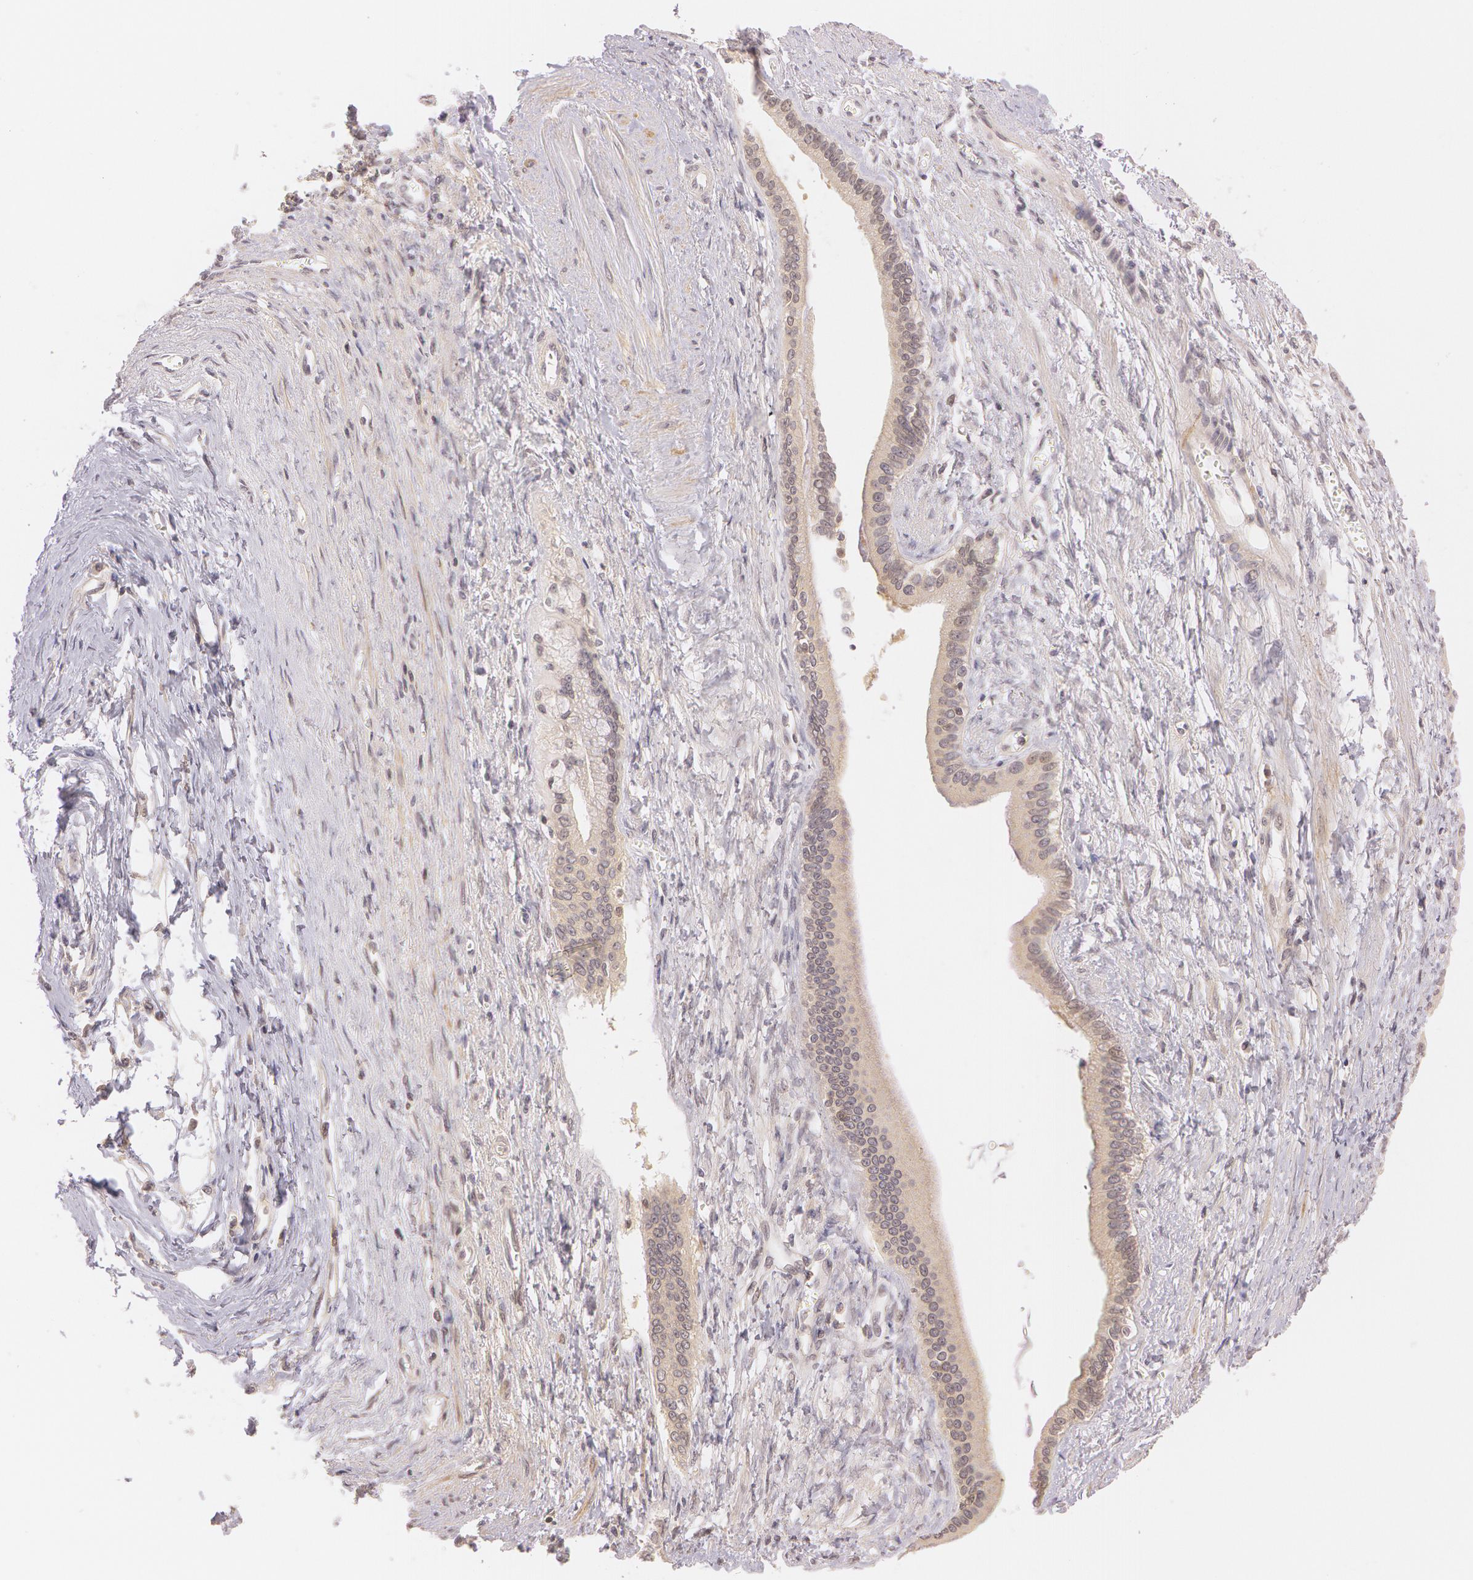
{"staining": {"intensity": "weak", "quantity": ">75%", "location": "cytoplasmic/membranous"}, "tissue": "liver cancer", "cell_type": "Tumor cells", "image_type": "cancer", "snomed": [{"axis": "morphology", "description": "Cholangiocarcinoma"}, {"axis": "topography", "description": "Liver"}], "caption": "Immunohistochemistry (IHC) of human liver cholangiocarcinoma shows low levels of weak cytoplasmic/membranous positivity in approximately >75% of tumor cells. (DAB (3,3'-diaminobenzidine) IHC with brightfield microscopy, high magnification).", "gene": "ATG2B", "patient": {"sex": "female", "age": 79}}